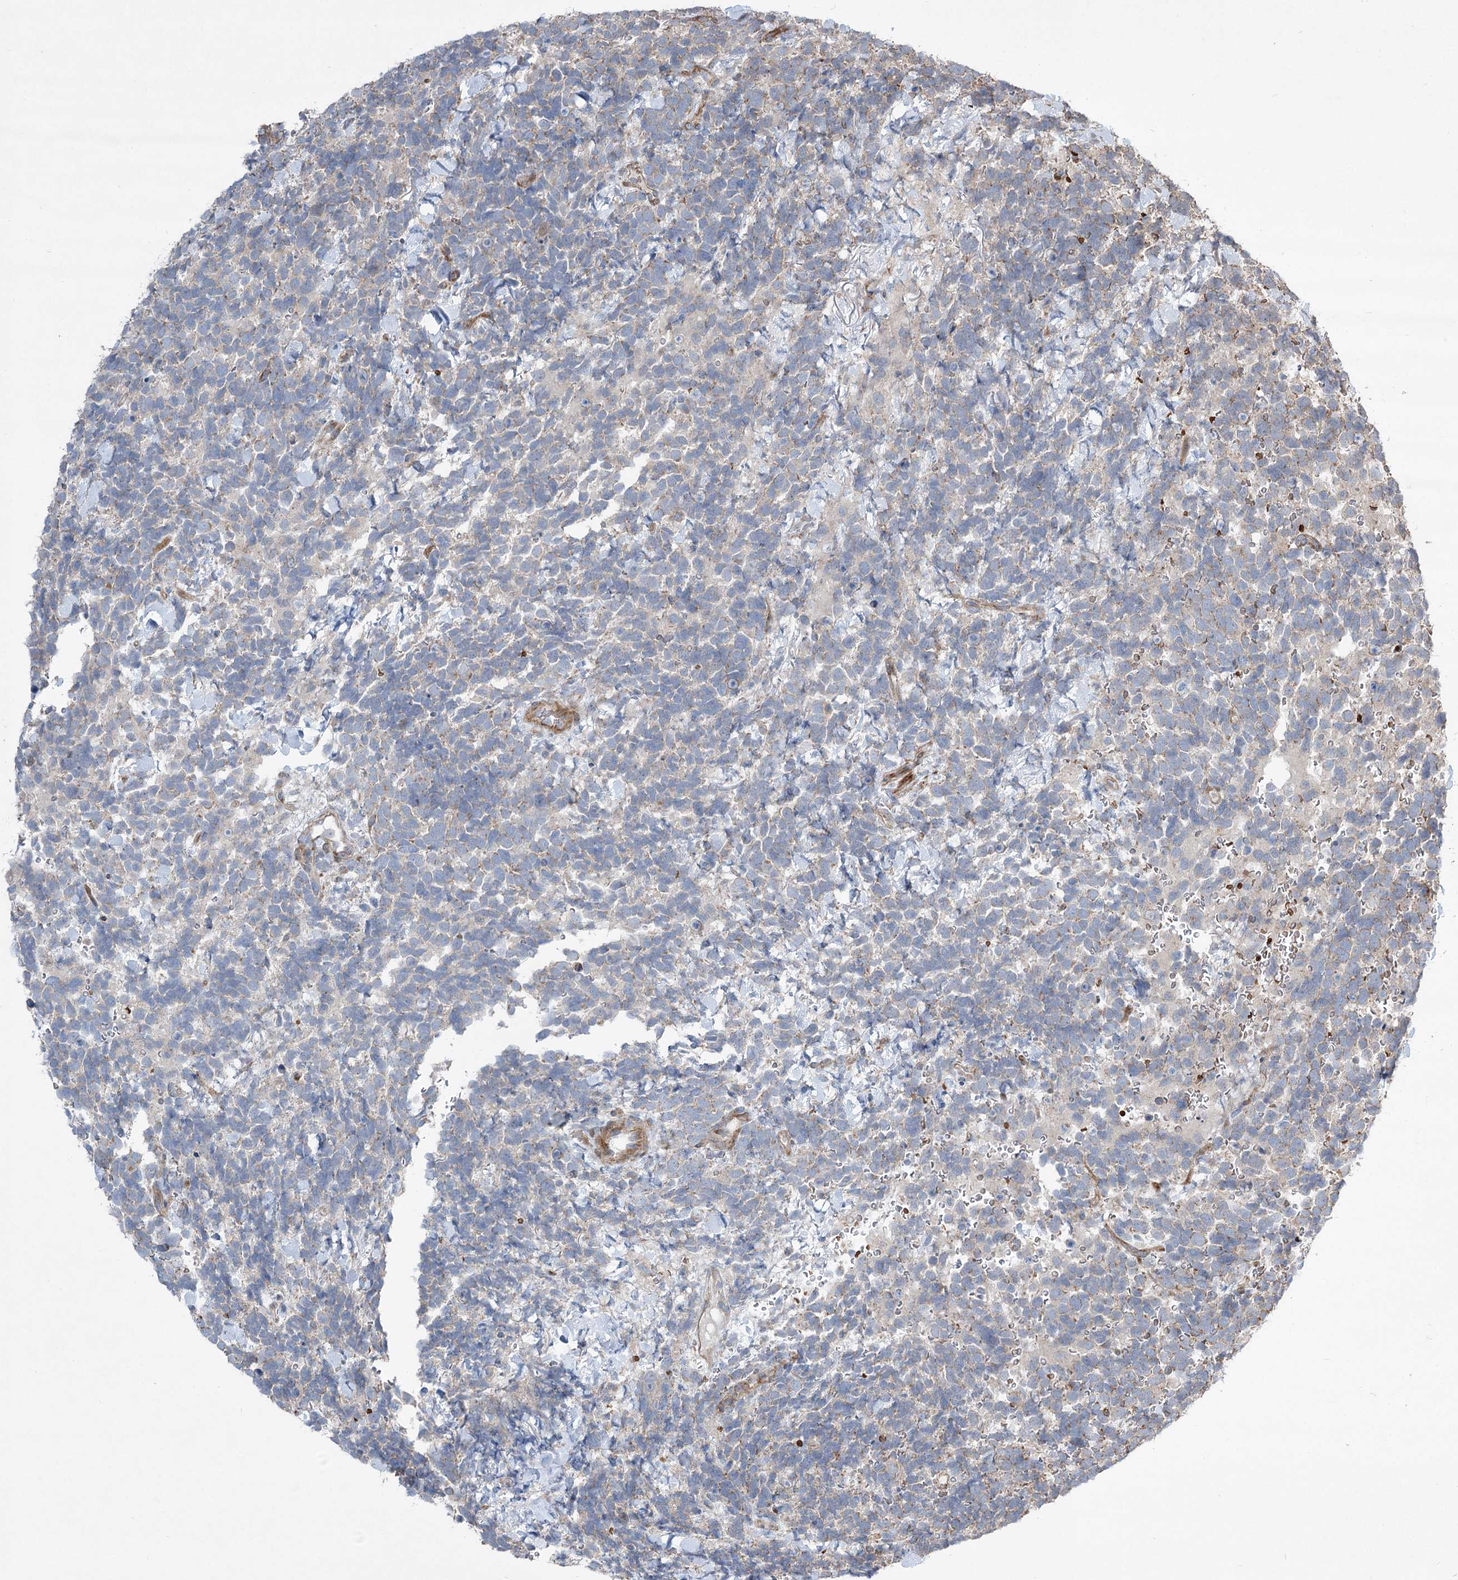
{"staining": {"intensity": "weak", "quantity": "<25%", "location": "cytoplasmic/membranous"}, "tissue": "urothelial cancer", "cell_type": "Tumor cells", "image_type": "cancer", "snomed": [{"axis": "morphology", "description": "Urothelial carcinoma, High grade"}, {"axis": "topography", "description": "Urinary bladder"}], "caption": "Immunohistochemistry image of neoplastic tissue: high-grade urothelial carcinoma stained with DAB reveals no significant protein staining in tumor cells. Nuclei are stained in blue.", "gene": "SERINC5", "patient": {"sex": "female", "age": 82}}